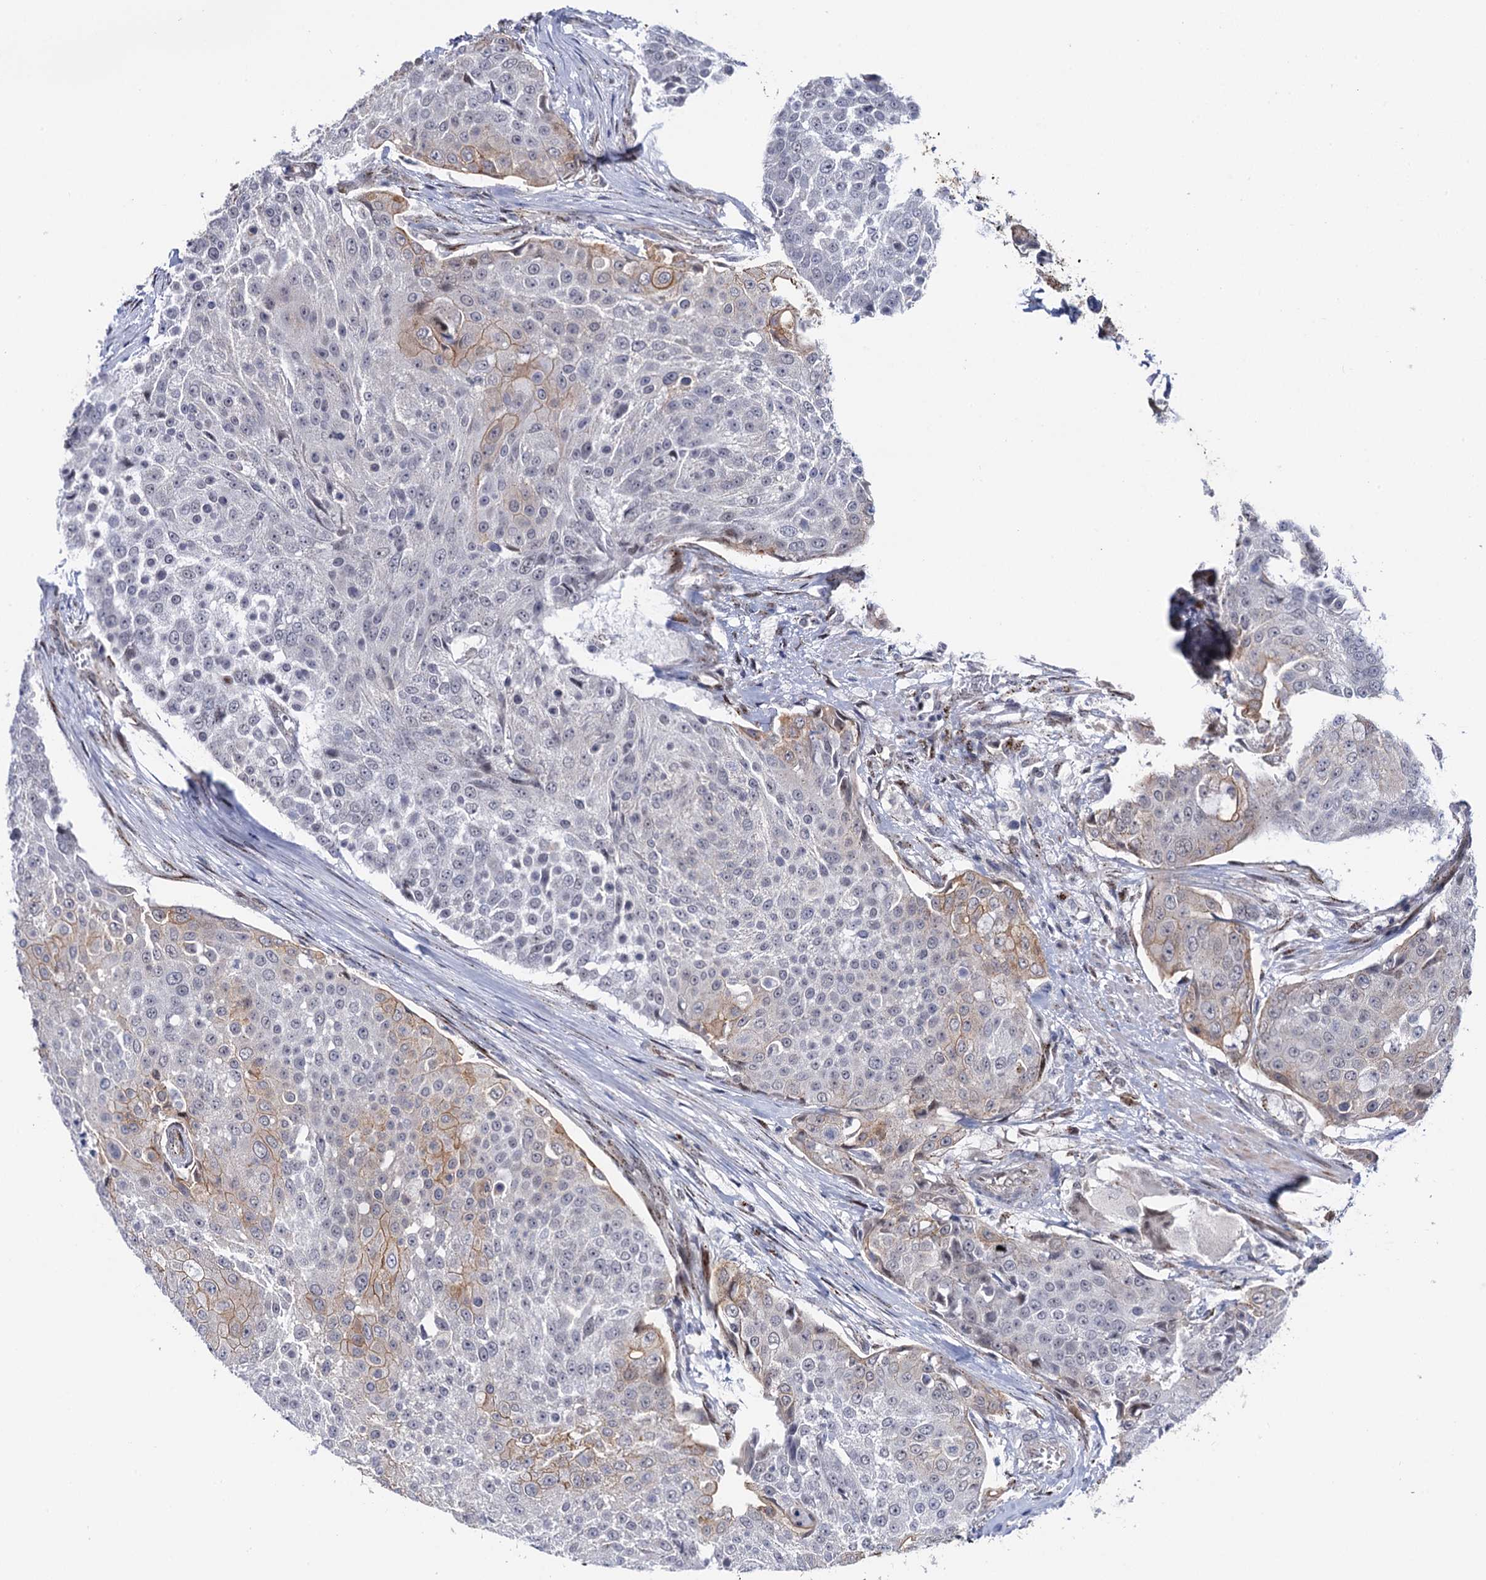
{"staining": {"intensity": "weak", "quantity": "<25%", "location": "cytoplasmic/membranous"}, "tissue": "urothelial cancer", "cell_type": "Tumor cells", "image_type": "cancer", "snomed": [{"axis": "morphology", "description": "Urothelial carcinoma, High grade"}, {"axis": "topography", "description": "Urinary bladder"}], "caption": "This image is of high-grade urothelial carcinoma stained with immunohistochemistry (IHC) to label a protein in brown with the nuclei are counter-stained blue. There is no expression in tumor cells.", "gene": "THAP2", "patient": {"sex": "female", "age": 63}}